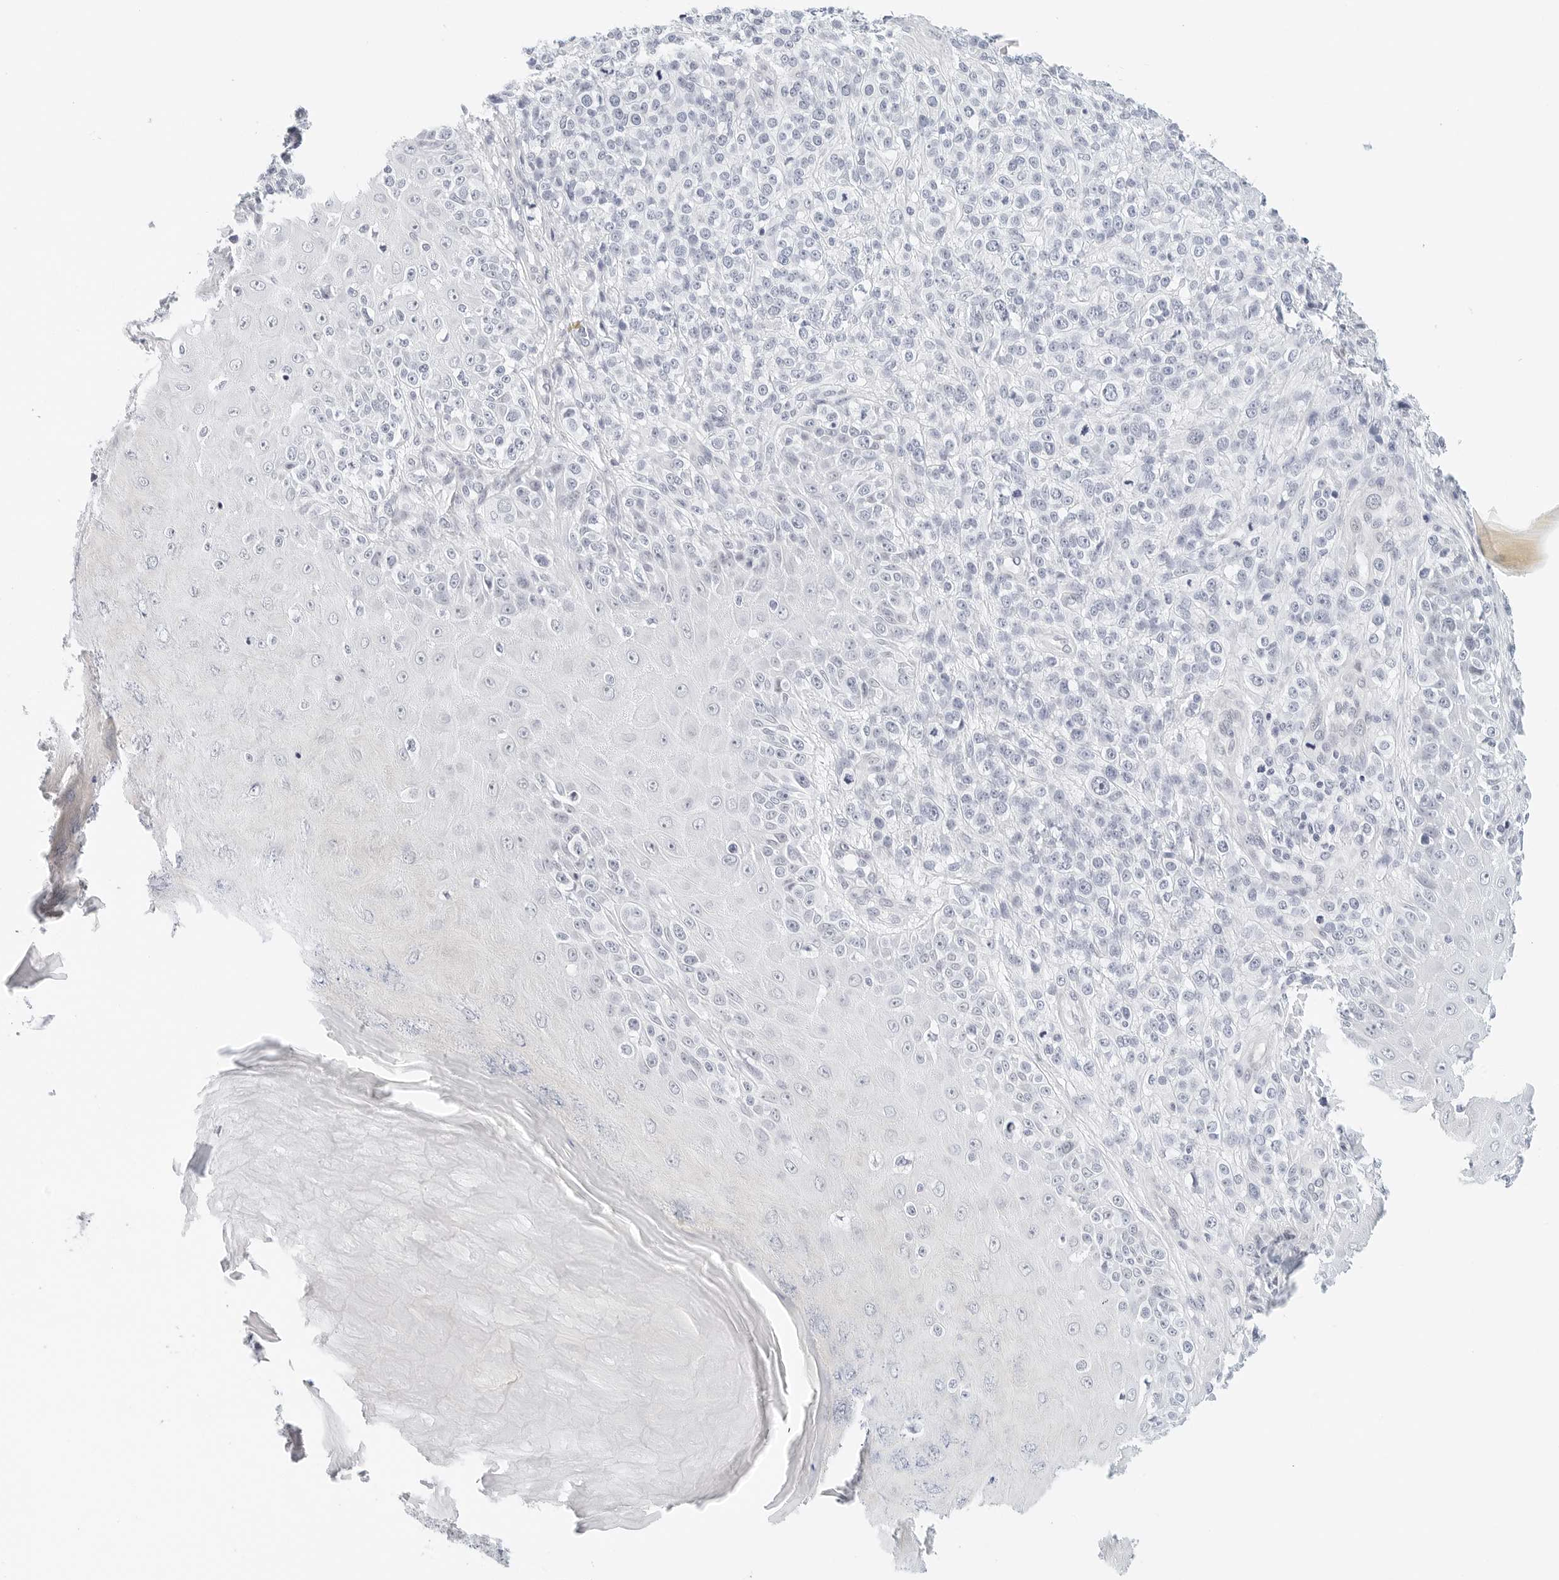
{"staining": {"intensity": "negative", "quantity": "none", "location": "none"}, "tissue": "melanoma", "cell_type": "Tumor cells", "image_type": "cancer", "snomed": [{"axis": "morphology", "description": "Malignant melanoma, NOS"}, {"axis": "topography", "description": "Skin"}], "caption": "The histopathology image demonstrates no significant staining in tumor cells of melanoma.", "gene": "CD22", "patient": {"sex": "female", "age": 55}}